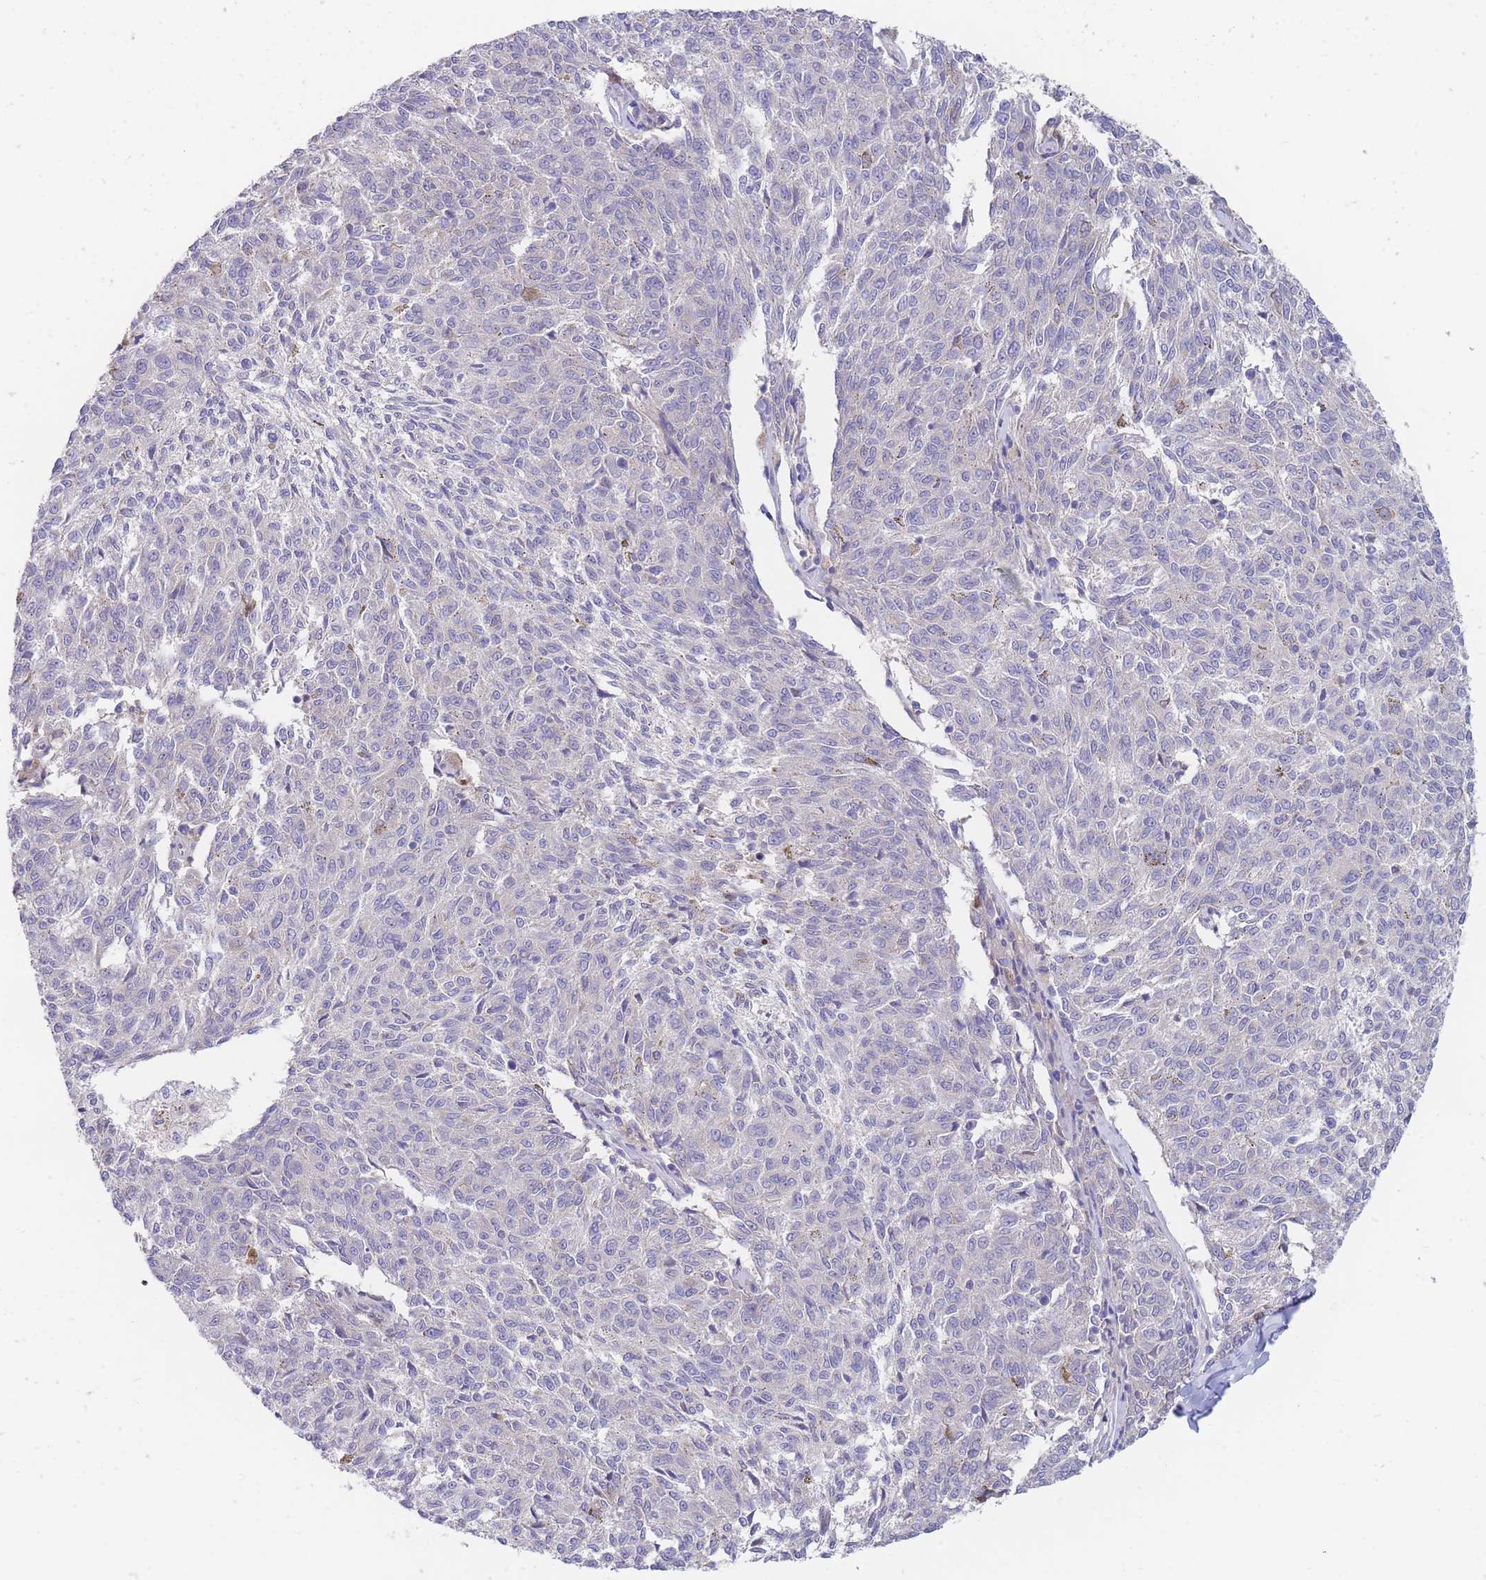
{"staining": {"intensity": "negative", "quantity": "none", "location": "none"}, "tissue": "melanoma", "cell_type": "Tumor cells", "image_type": "cancer", "snomed": [{"axis": "morphology", "description": "Malignant melanoma, NOS"}, {"axis": "topography", "description": "Skin"}], "caption": "Tumor cells are negative for protein expression in human melanoma. (IHC, brightfield microscopy, high magnification).", "gene": "ZNF281", "patient": {"sex": "female", "age": 72}}